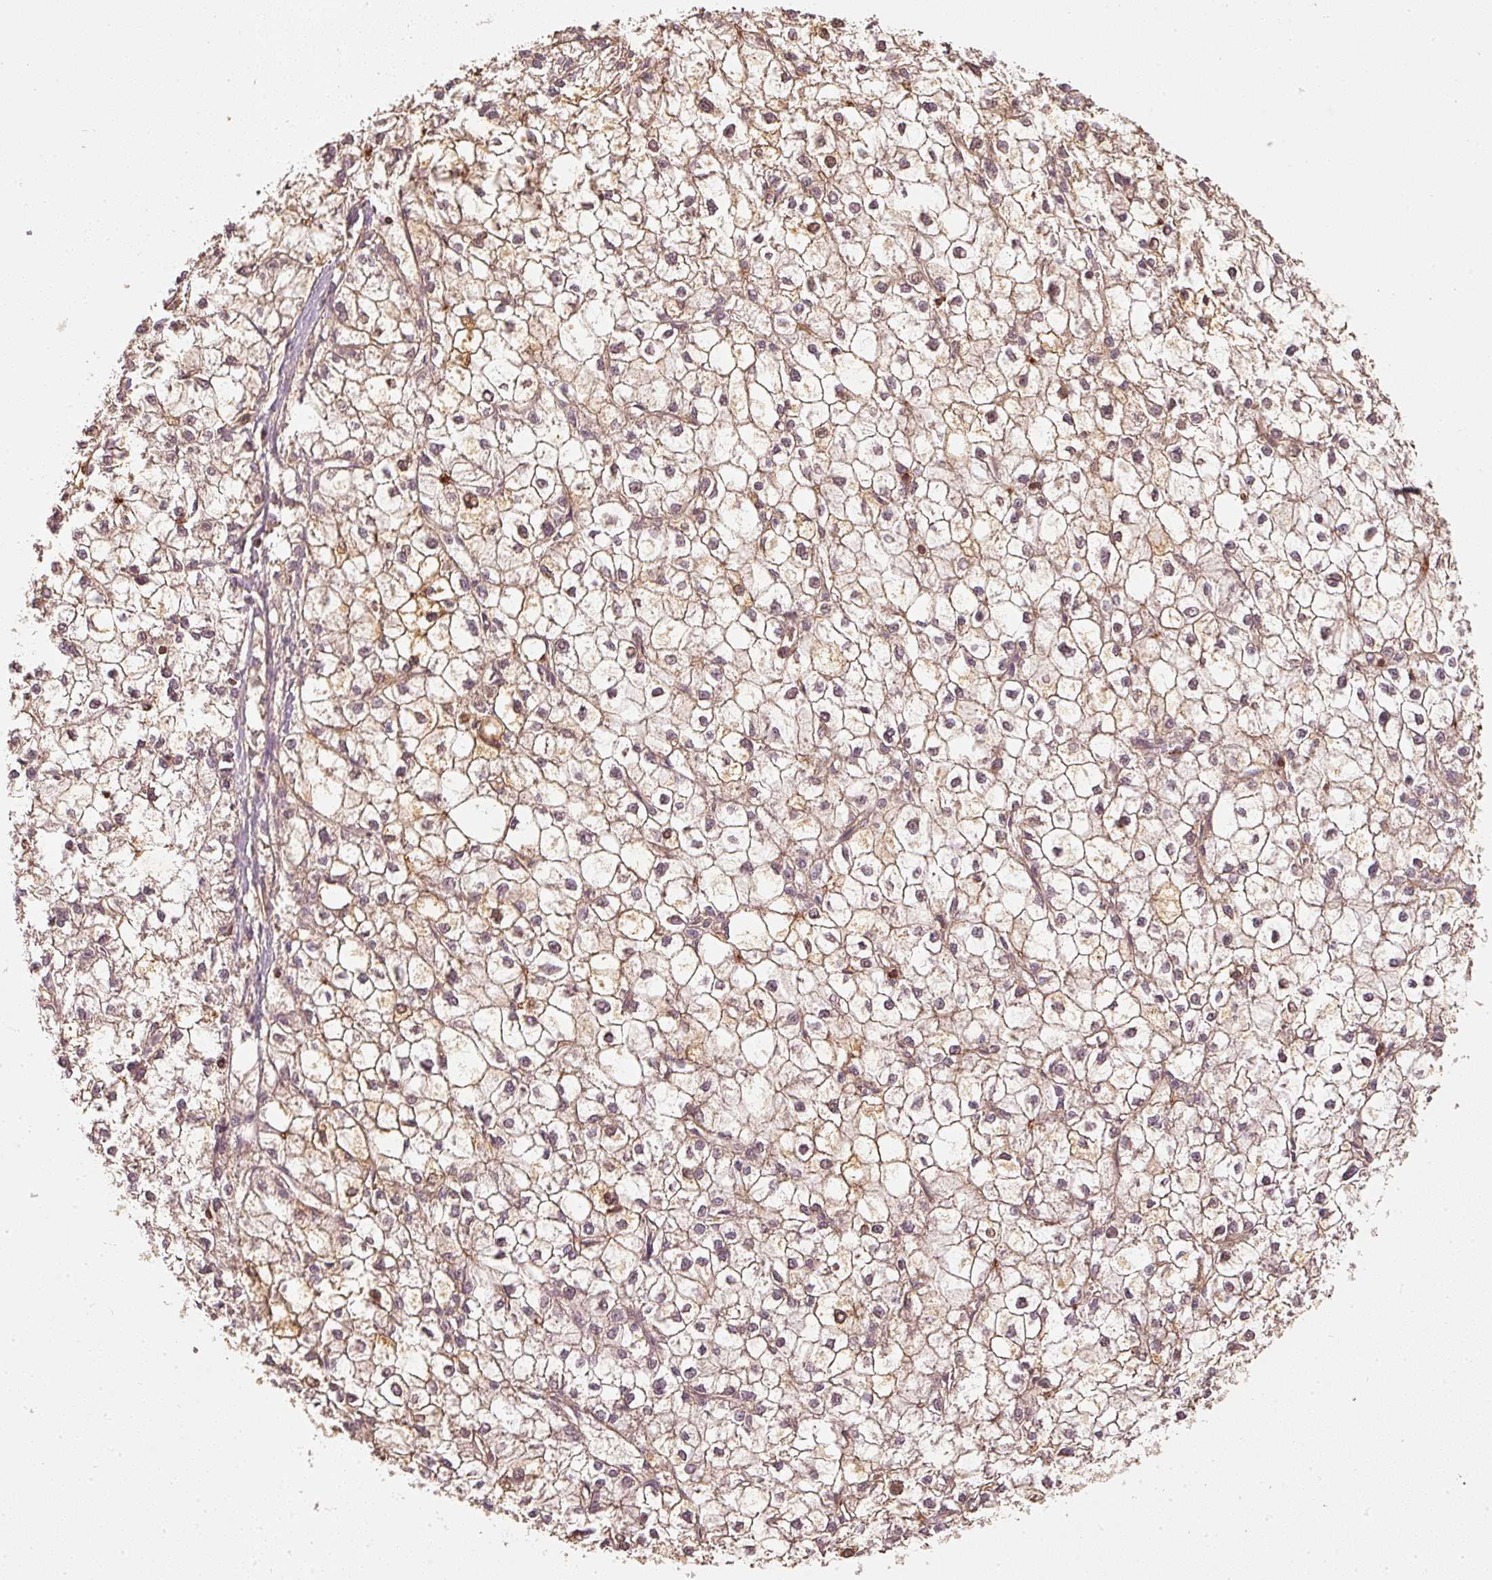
{"staining": {"intensity": "weak", "quantity": ">75%", "location": "cytoplasmic/membranous"}, "tissue": "liver cancer", "cell_type": "Tumor cells", "image_type": "cancer", "snomed": [{"axis": "morphology", "description": "Carcinoma, Hepatocellular, NOS"}, {"axis": "topography", "description": "Liver"}], "caption": "A brown stain highlights weak cytoplasmic/membranous expression of a protein in human hepatocellular carcinoma (liver) tumor cells.", "gene": "EVL", "patient": {"sex": "female", "age": 43}}